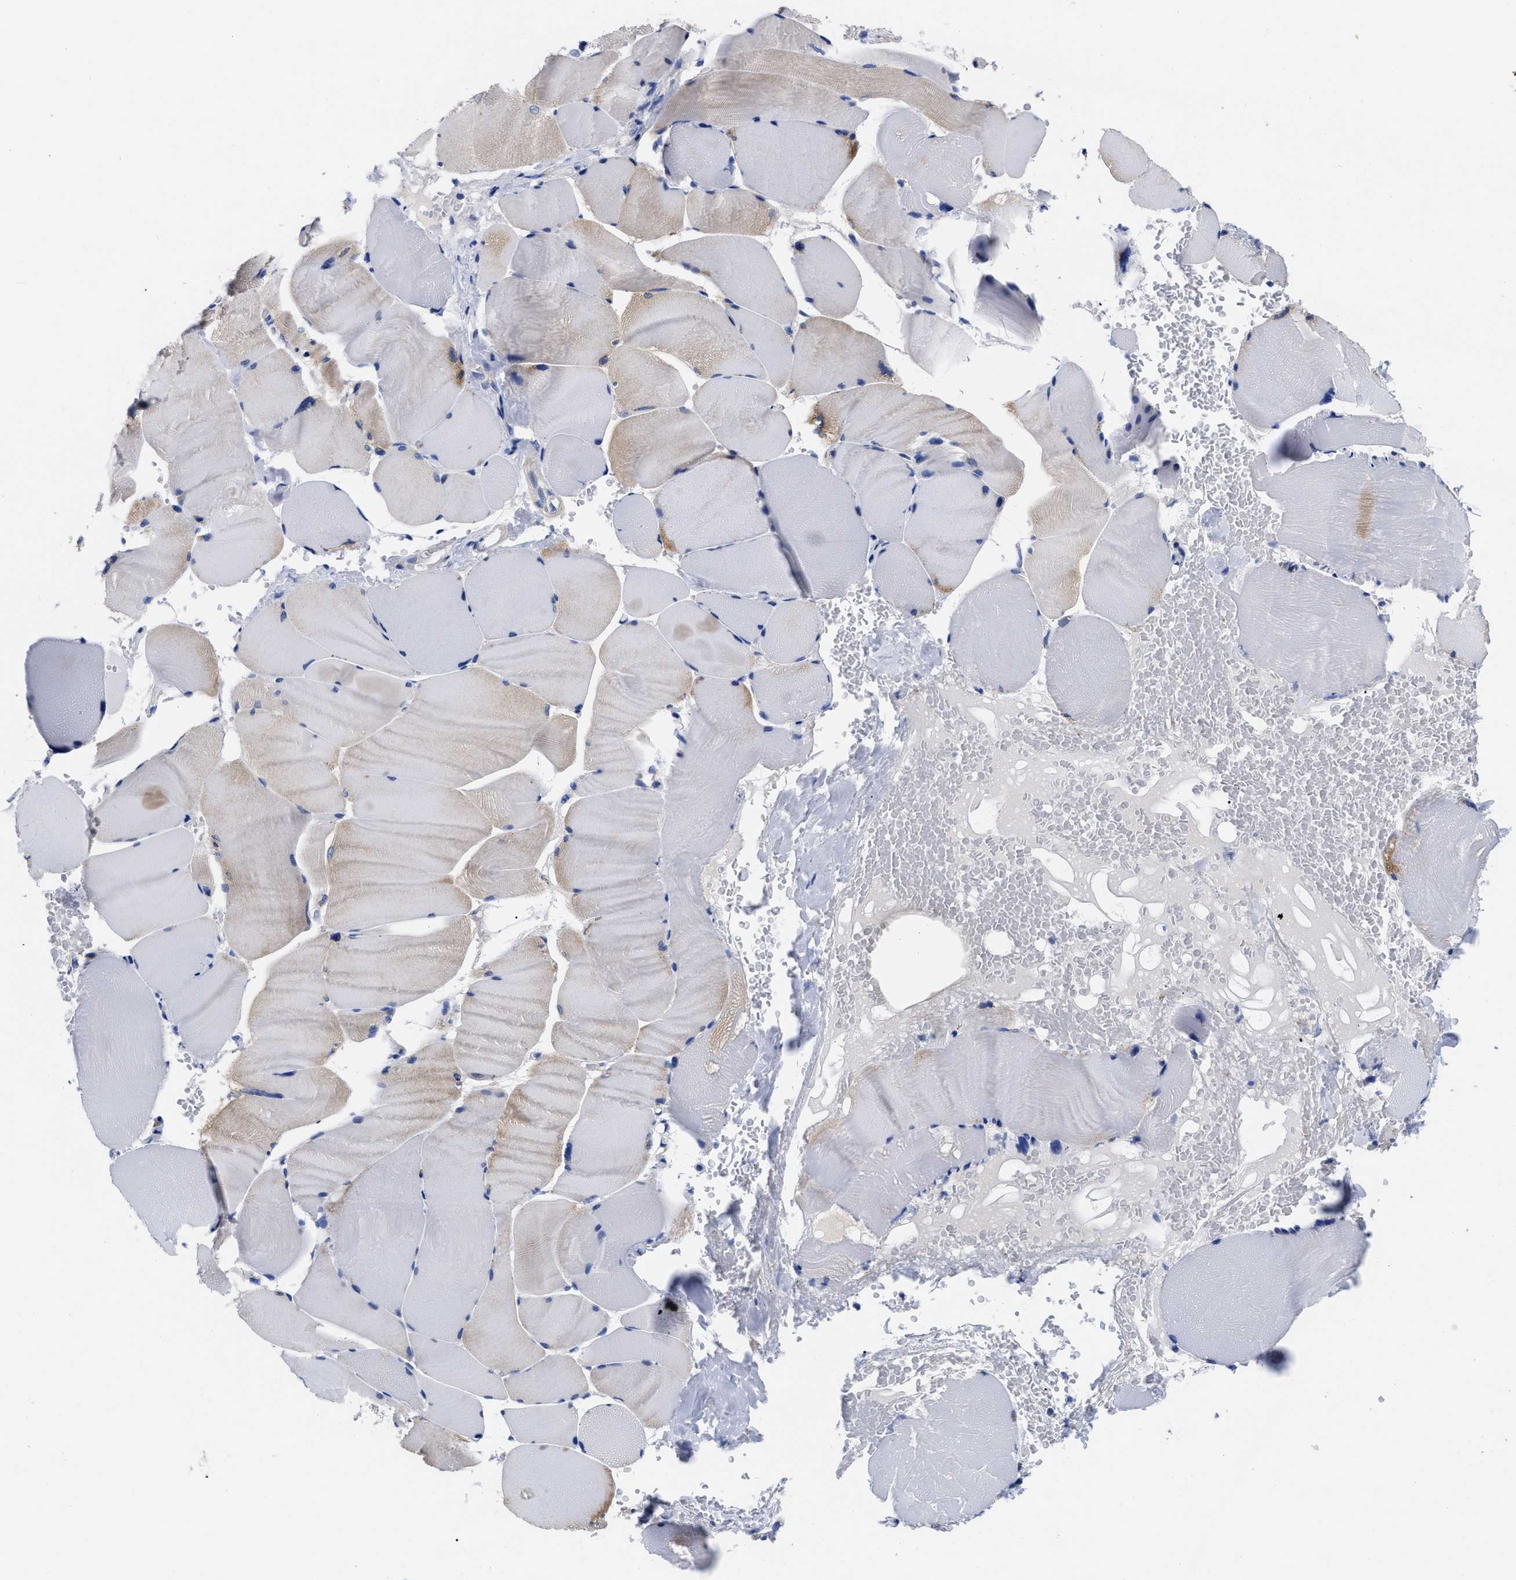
{"staining": {"intensity": "weak", "quantity": "<25%", "location": "cytoplasmic/membranous"}, "tissue": "skeletal muscle", "cell_type": "Myocytes", "image_type": "normal", "snomed": [{"axis": "morphology", "description": "Normal tissue, NOS"}, {"axis": "topography", "description": "Skin"}, {"axis": "topography", "description": "Skeletal muscle"}], "caption": "Skeletal muscle stained for a protein using immunohistochemistry reveals no staining myocytes.", "gene": "RBKS", "patient": {"sex": "male", "age": 83}}